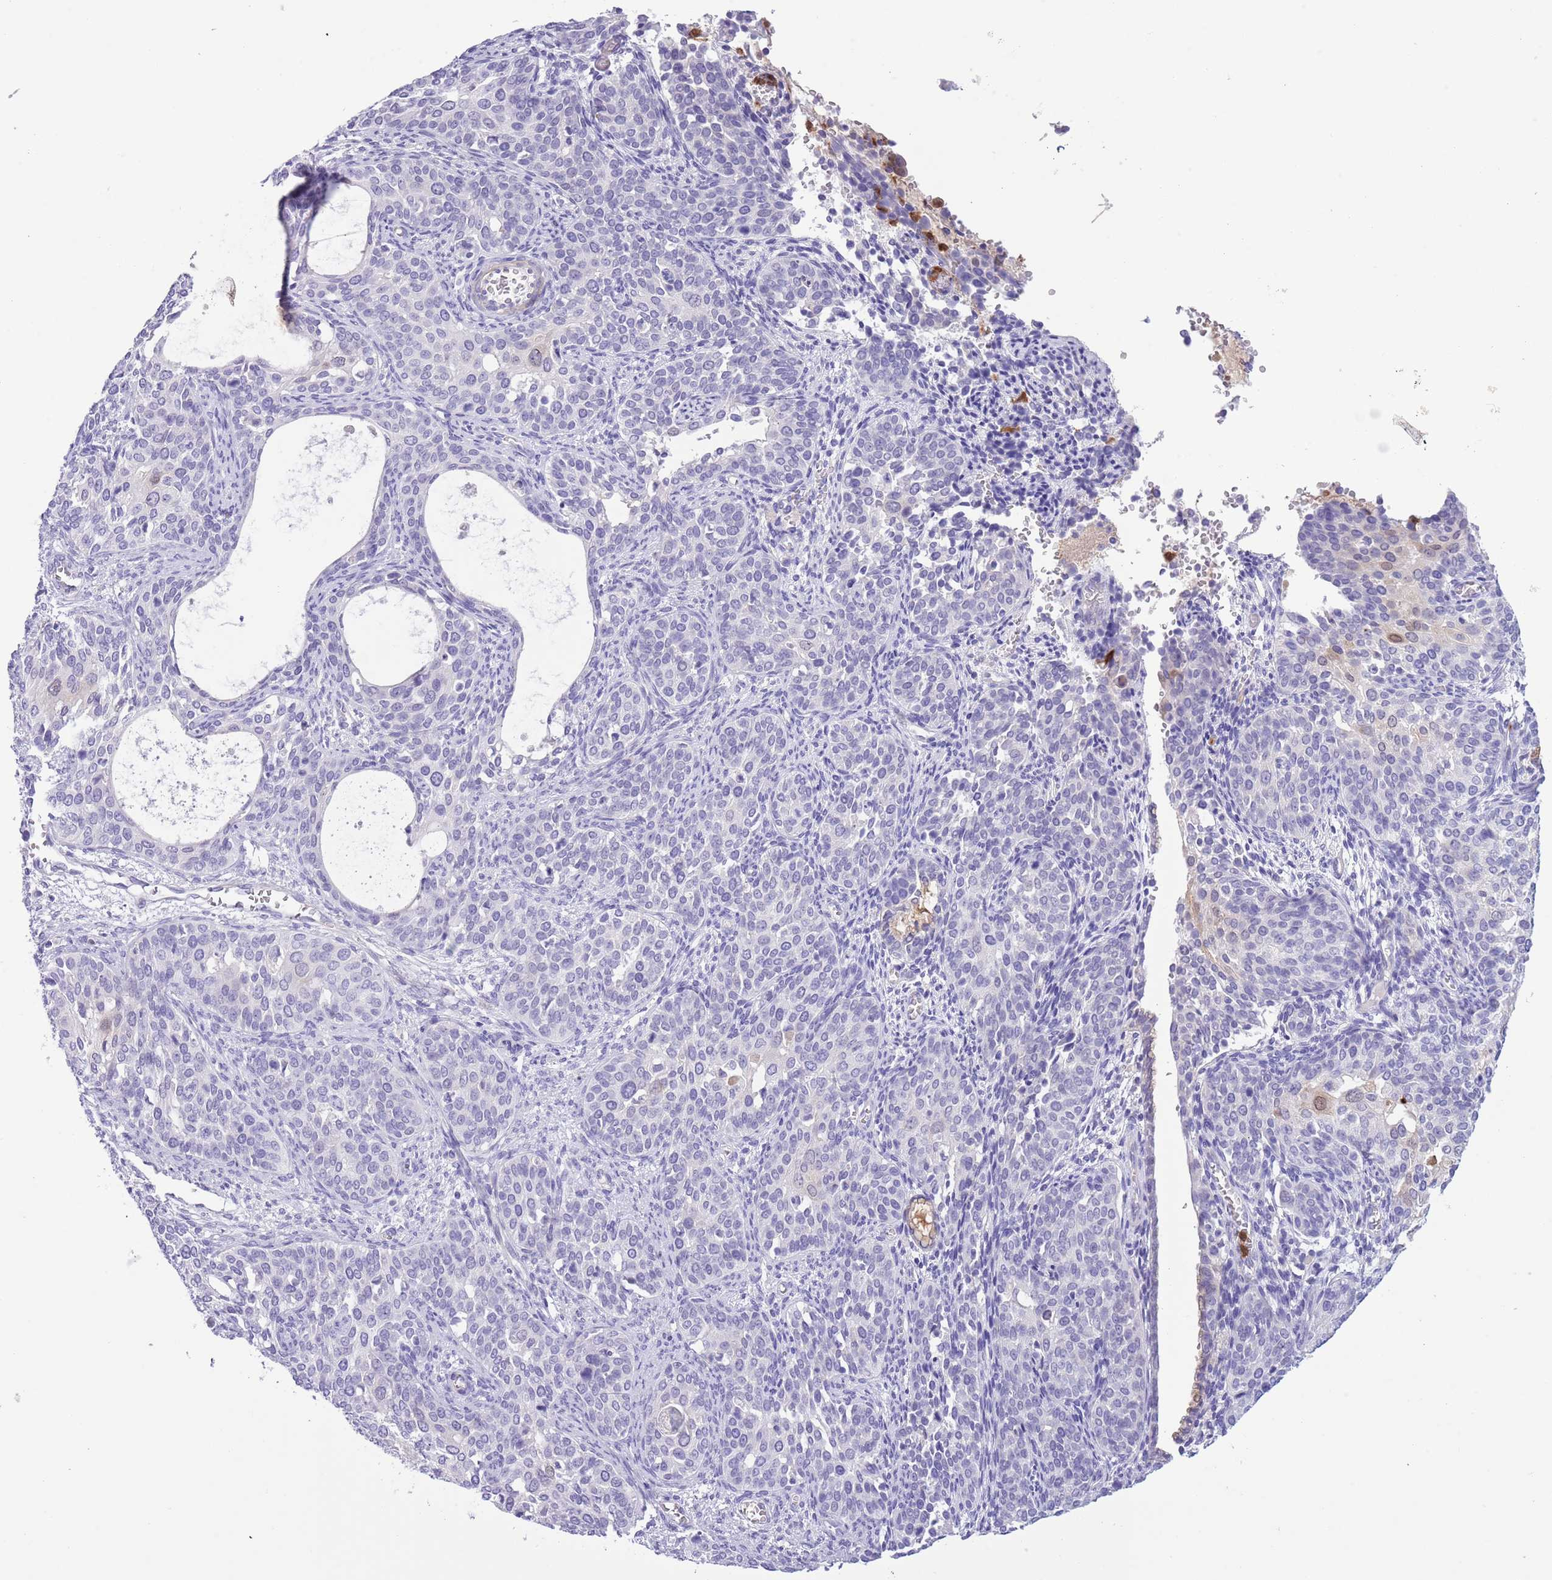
{"staining": {"intensity": "negative", "quantity": "none", "location": "none"}, "tissue": "cervical cancer", "cell_type": "Tumor cells", "image_type": "cancer", "snomed": [{"axis": "morphology", "description": "Squamous cell carcinoma, NOS"}, {"axis": "topography", "description": "Cervix"}], "caption": "A histopathology image of human squamous cell carcinoma (cervical) is negative for staining in tumor cells. (DAB (3,3'-diaminobenzidine) immunohistochemistry, high magnification).", "gene": "OR6M1", "patient": {"sex": "female", "age": 44}}